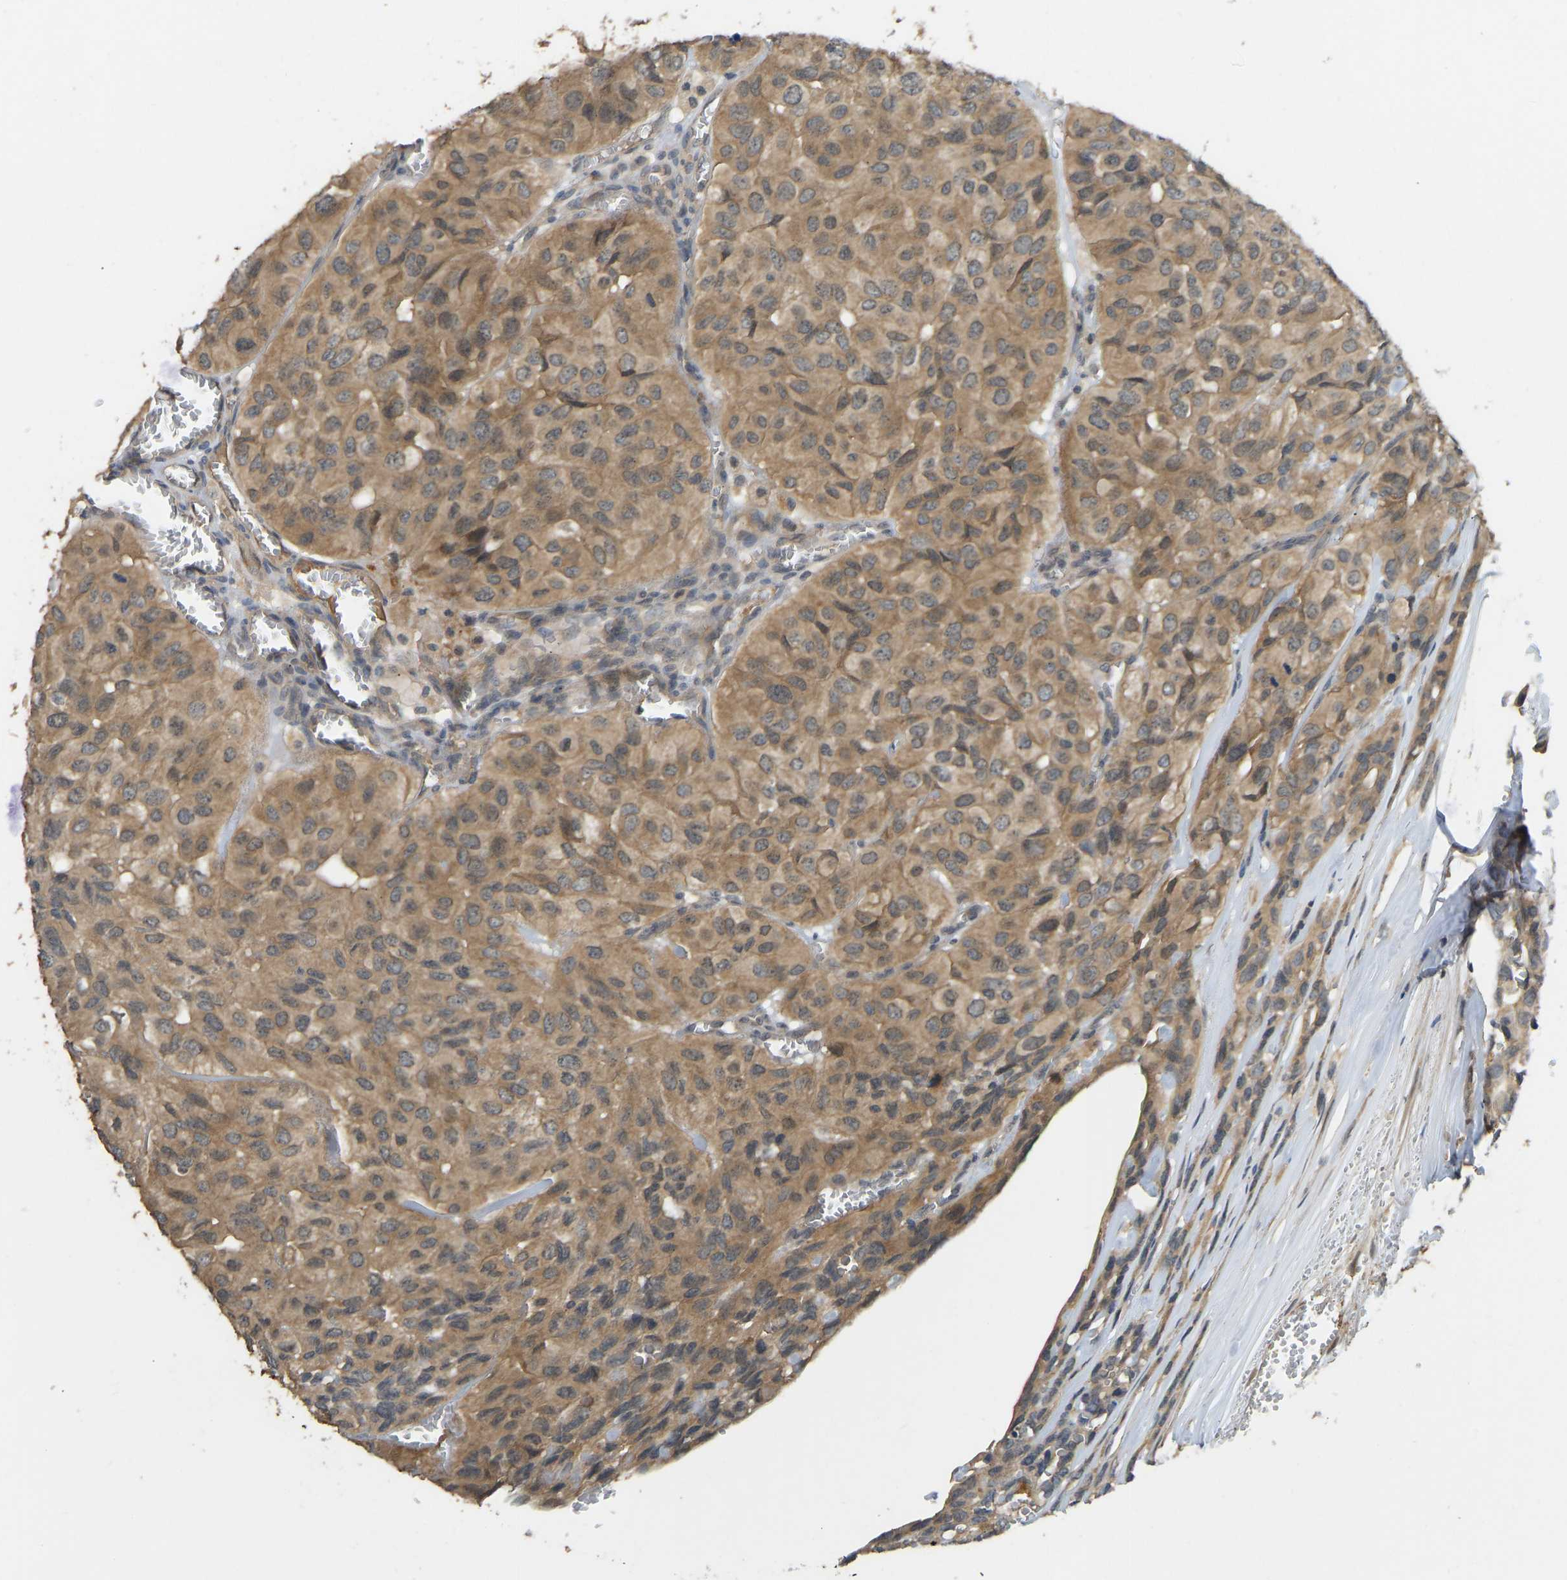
{"staining": {"intensity": "moderate", "quantity": ">75%", "location": "cytoplasmic/membranous"}, "tissue": "head and neck cancer", "cell_type": "Tumor cells", "image_type": "cancer", "snomed": [{"axis": "morphology", "description": "Adenocarcinoma, NOS"}, {"axis": "topography", "description": "Salivary gland, NOS"}, {"axis": "topography", "description": "Head-Neck"}], "caption": "About >75% of tumor cells in human head and neck cancer demonstrate moderate cytoplasmic/membranous protein staining as visualized by brown immunohistochemical staining.", "gene": "NDRG3", "patient": {"sex": "female", "age": 76}}